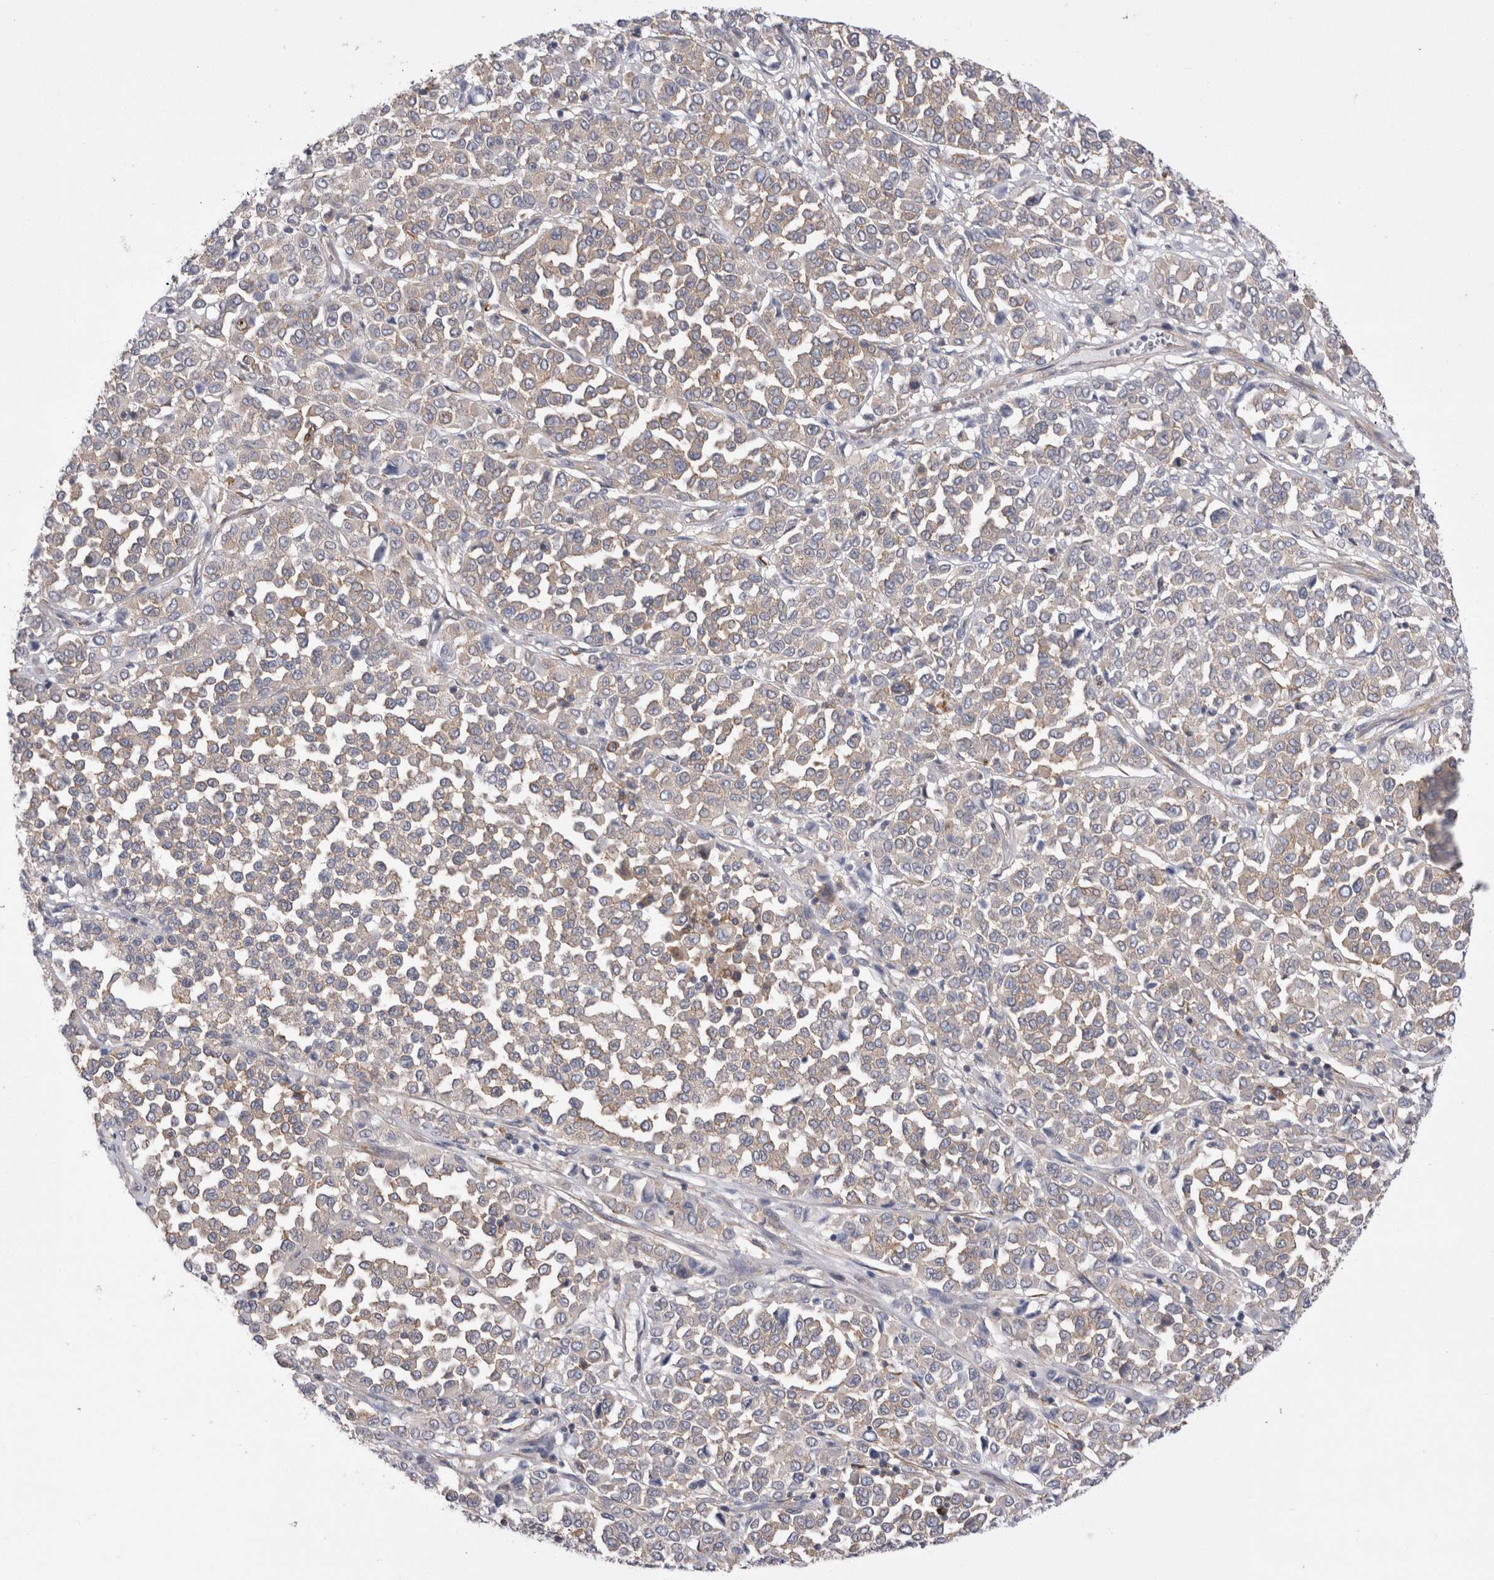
{"staining": {"intensity": "weak", "quantity": "<25%", "location": "cytoplasmic/membranous"}, "tissue": "melanoma", "cell_type": "Tumor cells", "image_type": "cancer", "snomed": [{"axis": "morphology", "description": "Malignant melanoma, Metastatic site"}, {"axis": "topography", "description": "Pancreas"}], "caption": "An image of human malignant melanoma (metastatic site) is negative for staining in tumor cells.", "gene": "RAB11FIP1", "patient": {"sex": "female", "age": 30}}